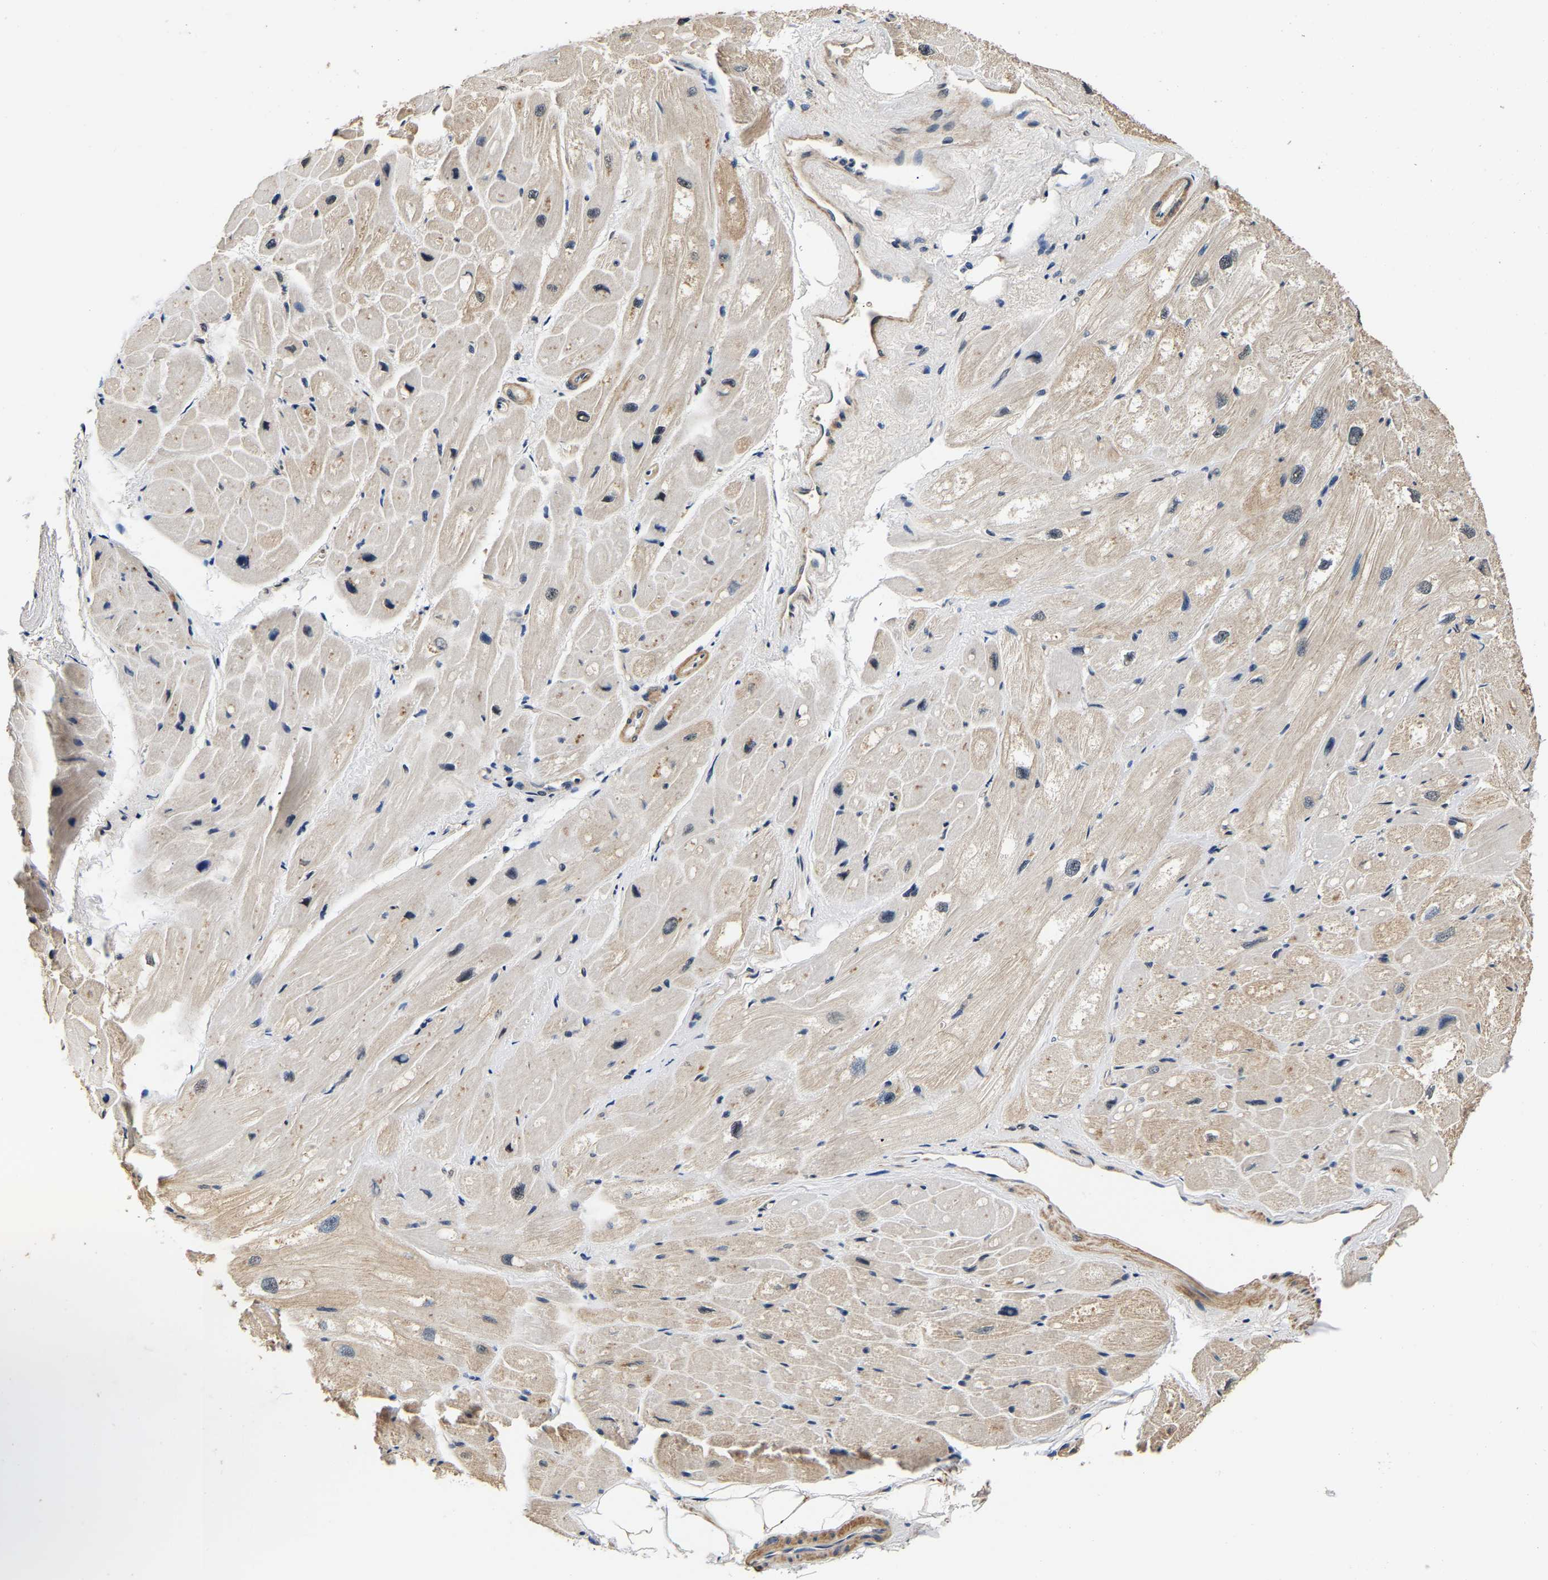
{"staining": {"intensity": "moderate", "quantity": "<25%", "location": "nuclear"}, "tissue": "heart muscle", "cell_type": "Cardiomyocytes", "image_type": "normal", "snomed": [{"axis": "morphology", "description": "Normal tissue, NOS"}, {"axis": "topography", "description": "Heart"}], "caption": "The photomicrograph shows a brown stain indicating the presence of a protein in the nuclear of cardiomyocytes in heart muscle. The protein of interest is stained brown, and the nuclei are stained in blue (DAB (3,3'-diaminobenzidine) IHC with brightfield microscopy, high magnification).", "gene": "RUVBL1", "patient": {"sex": "male", "age": 49}}